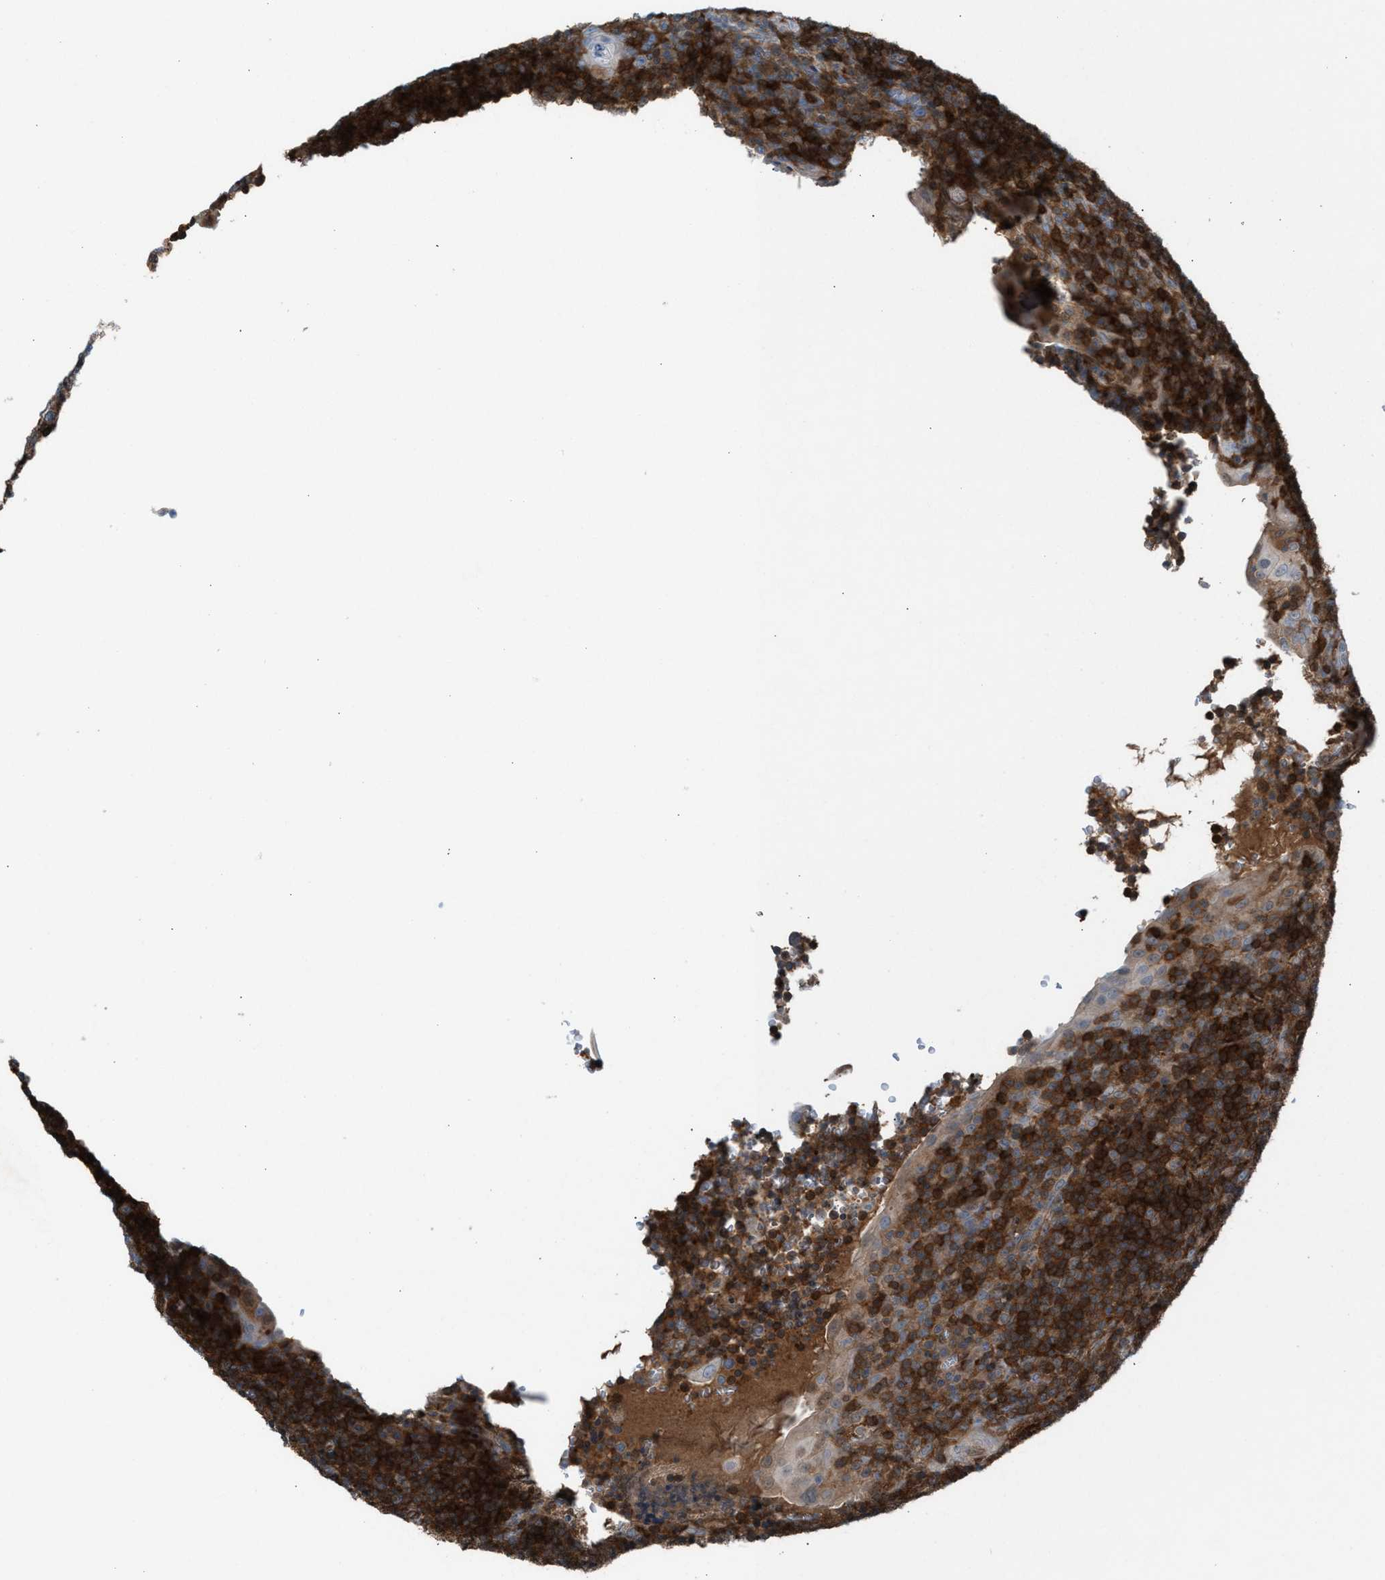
{"staining": {"intensity": "strong", "quantity": "<25%", "location": "cytoplasmic/membranous"}, "tissue": "tonsil", "cell_type": "Germinal center cells", "image_type": "normal", "snomed": [{"axis": "morphology", "description": "Normal tissue, NOS"}, {"axis": "topography", "description": "Tonsil"}], "caption": "Immunohistochemistry of benign tonsil shows medium levels of strong cytoplasmic/membranous staining in approximately <25% of germinal center cells.", "gene": "TPK1", "patient": {"sex": "male", "age": 37}}